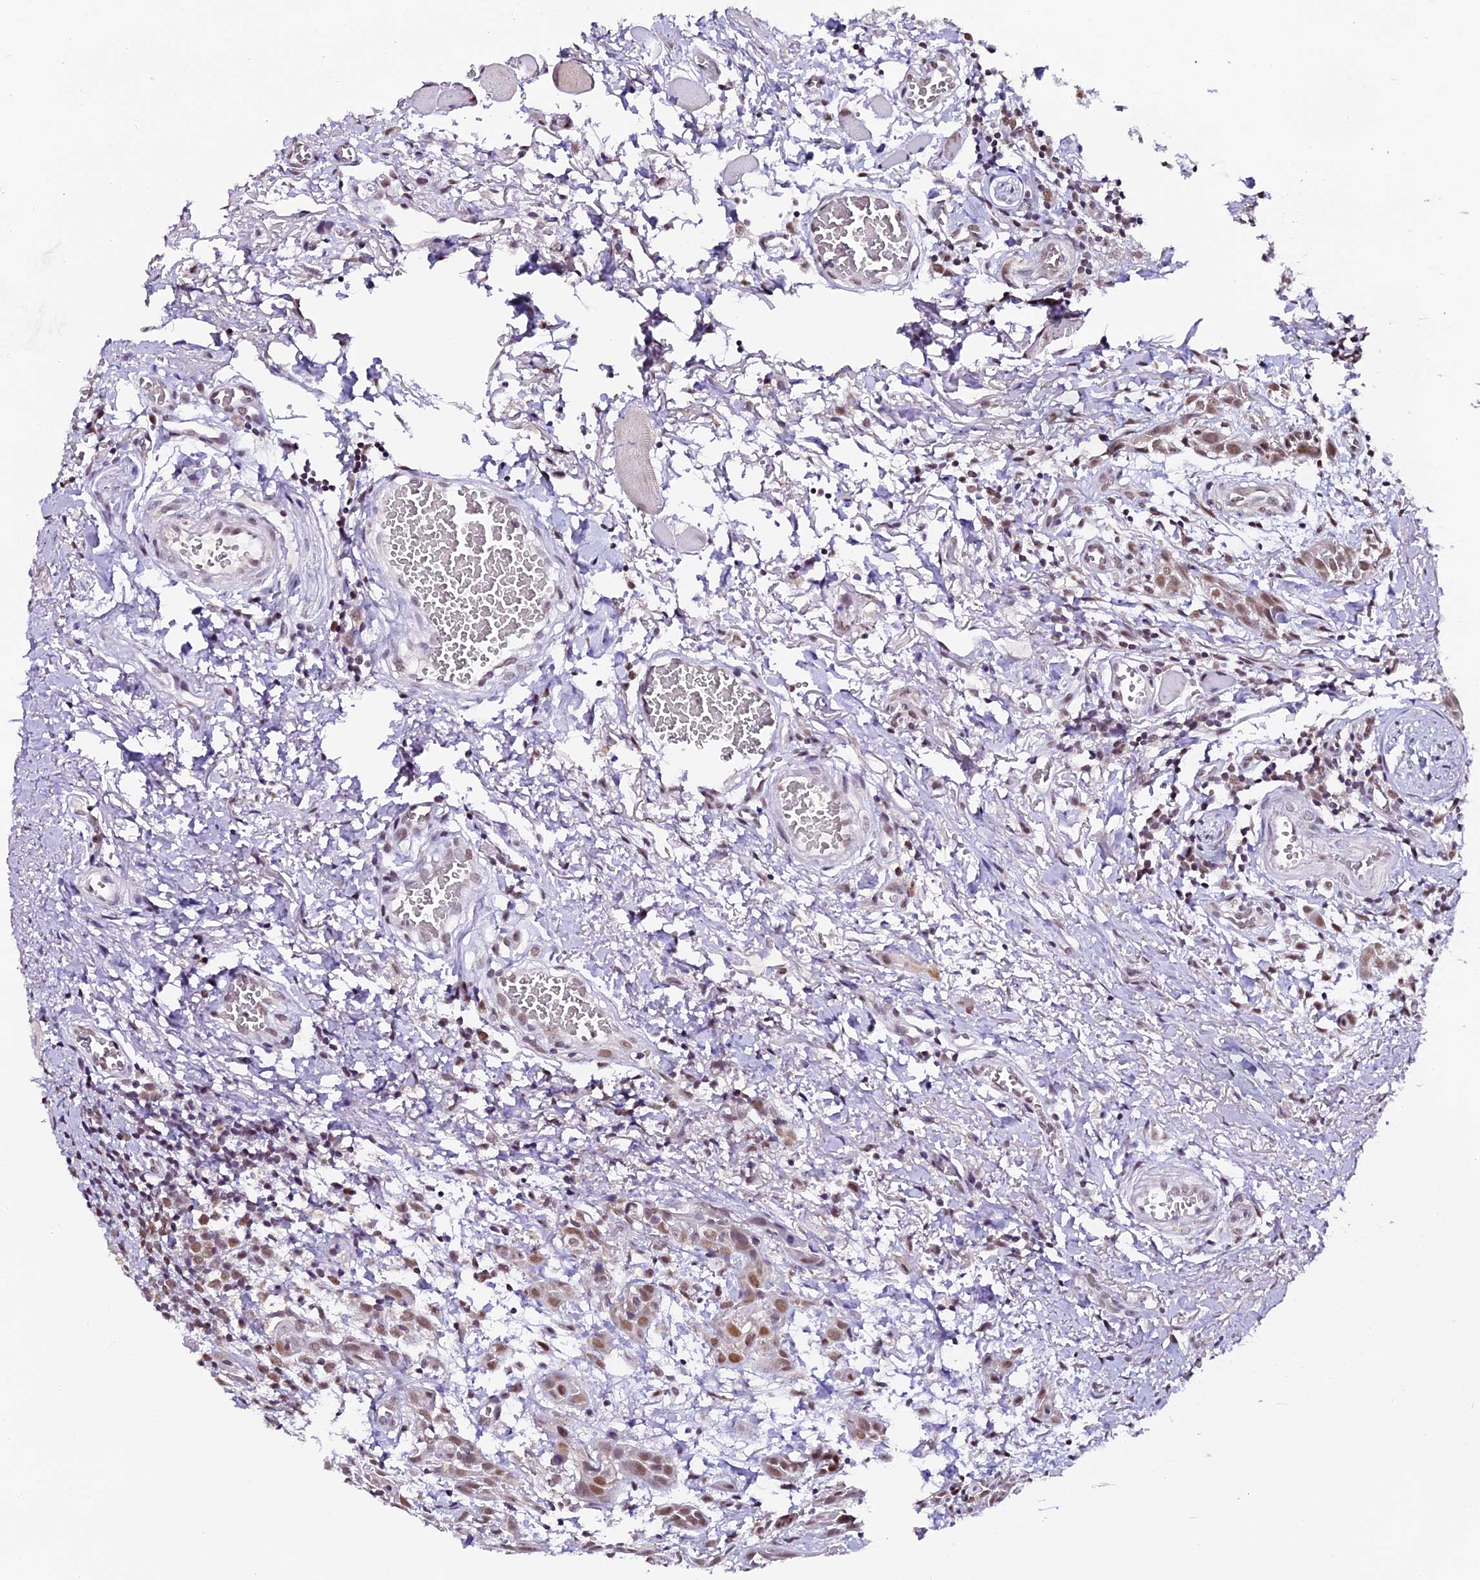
{"staining": {"intensity": "moderate", "quantity": ">75%", "location": "nuclear"}, "tissue": "head and neck cancer", "cell_type": "Tumor cells", "image_type": "cancer", "snomed": [{"axis": "morphology", "description": "Squamous cell carcinoma, NOS"}, {"axis": "topography", "description": "Oral tissue"}, {"axis": "topography", "description": "Head-Neck"}], "caption": "Human head and neck cancer stained with a brown dye exhibits moderate nuclear positive expression in approximately >75% of tumor cells.", "gene": "NCBP1", "patient": {"sex": "female", "age": 50}}